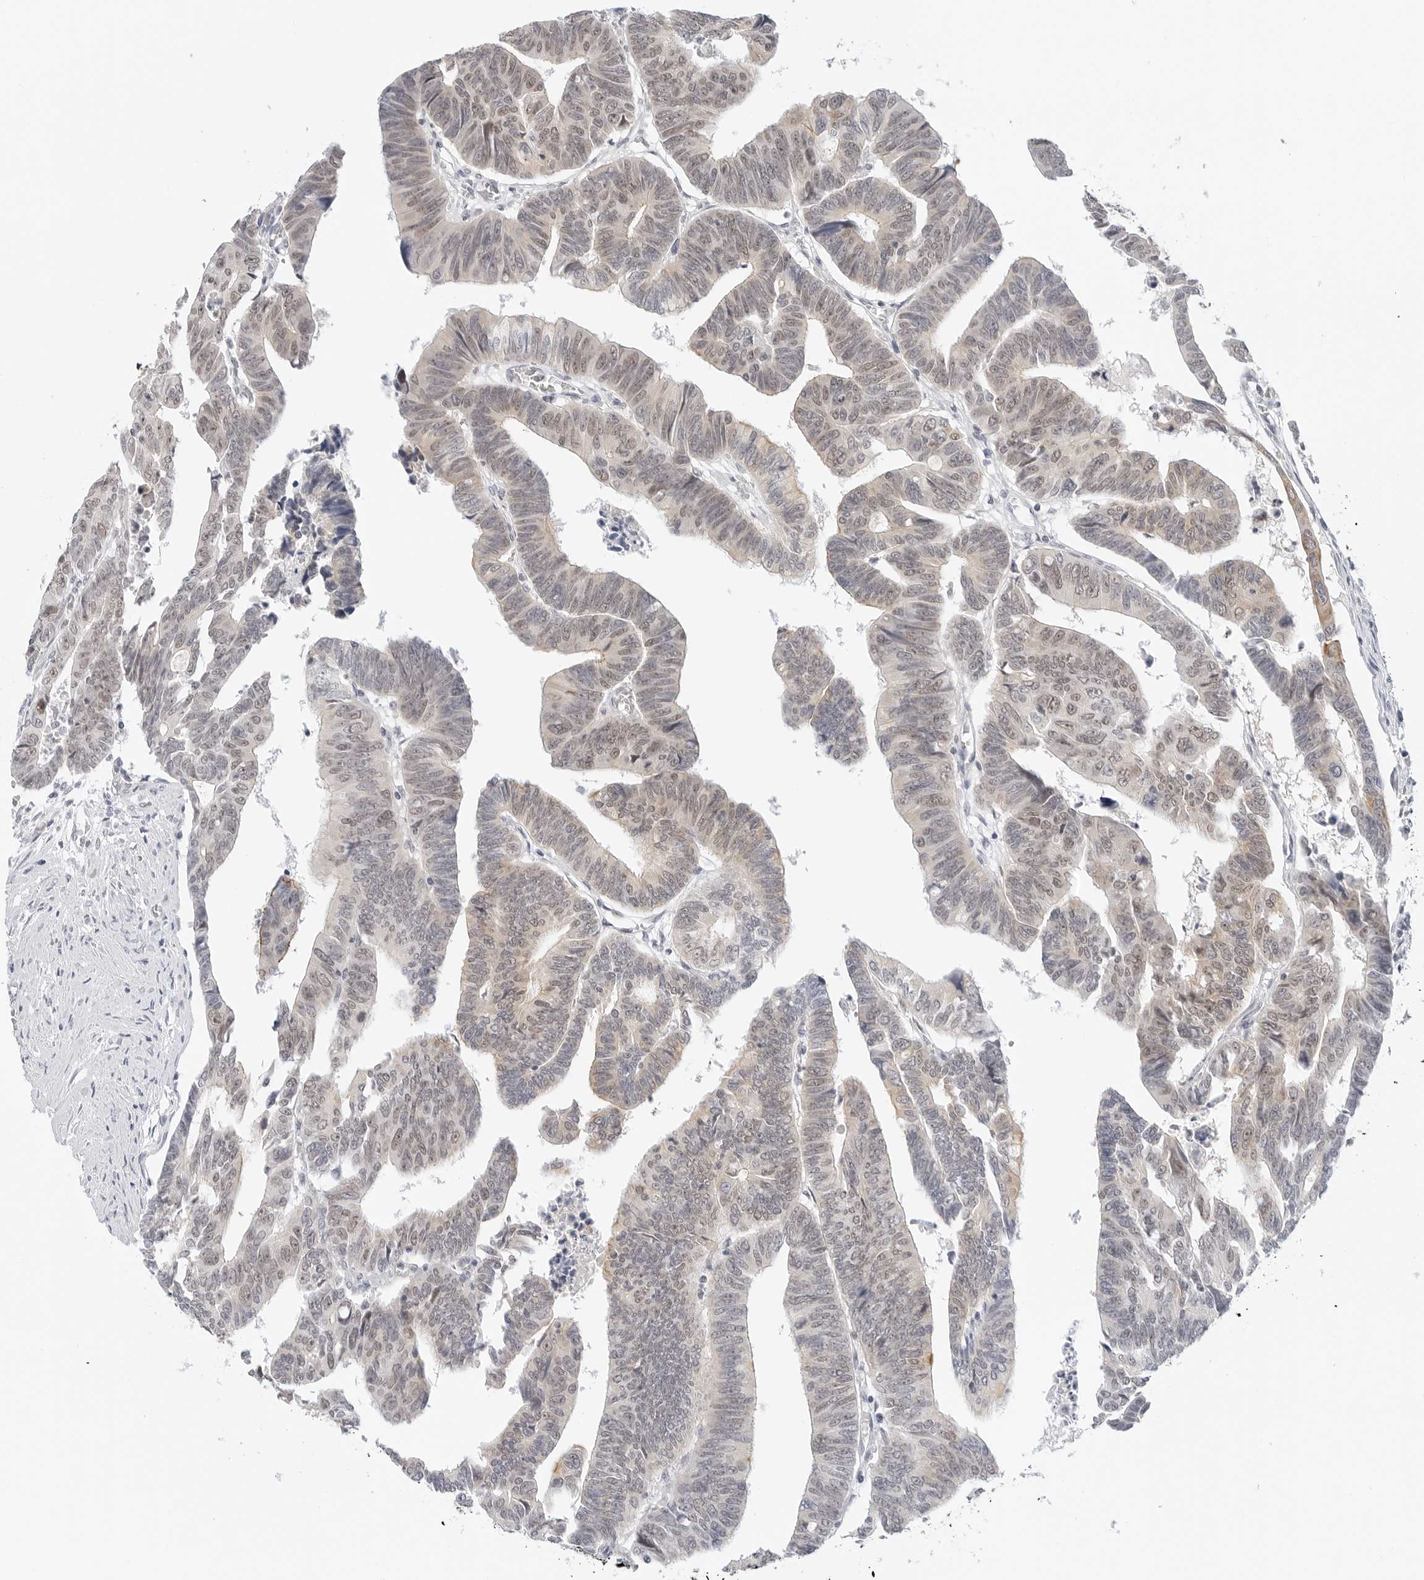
{"staining": {"intensity": "weak", "quantity": "25%-75%", "location": "nuclear"}, "tissue": "colorectal cancer", "cell_type": "Tumor cells", "image_type": "cancer", "snomed": [{"axis": "morphology", "description": "Adenocarcinoma, NOS"}, {"axis": "topography", "description": "Rectum"}], "caption": "Protein expression analysis of human colorectal adenocarcinoma reveals weak nuclear expression in about 25%-75% of tumor cells.", "gene": "TSEN2", "patient": {"sex": "female", "age": 65}}